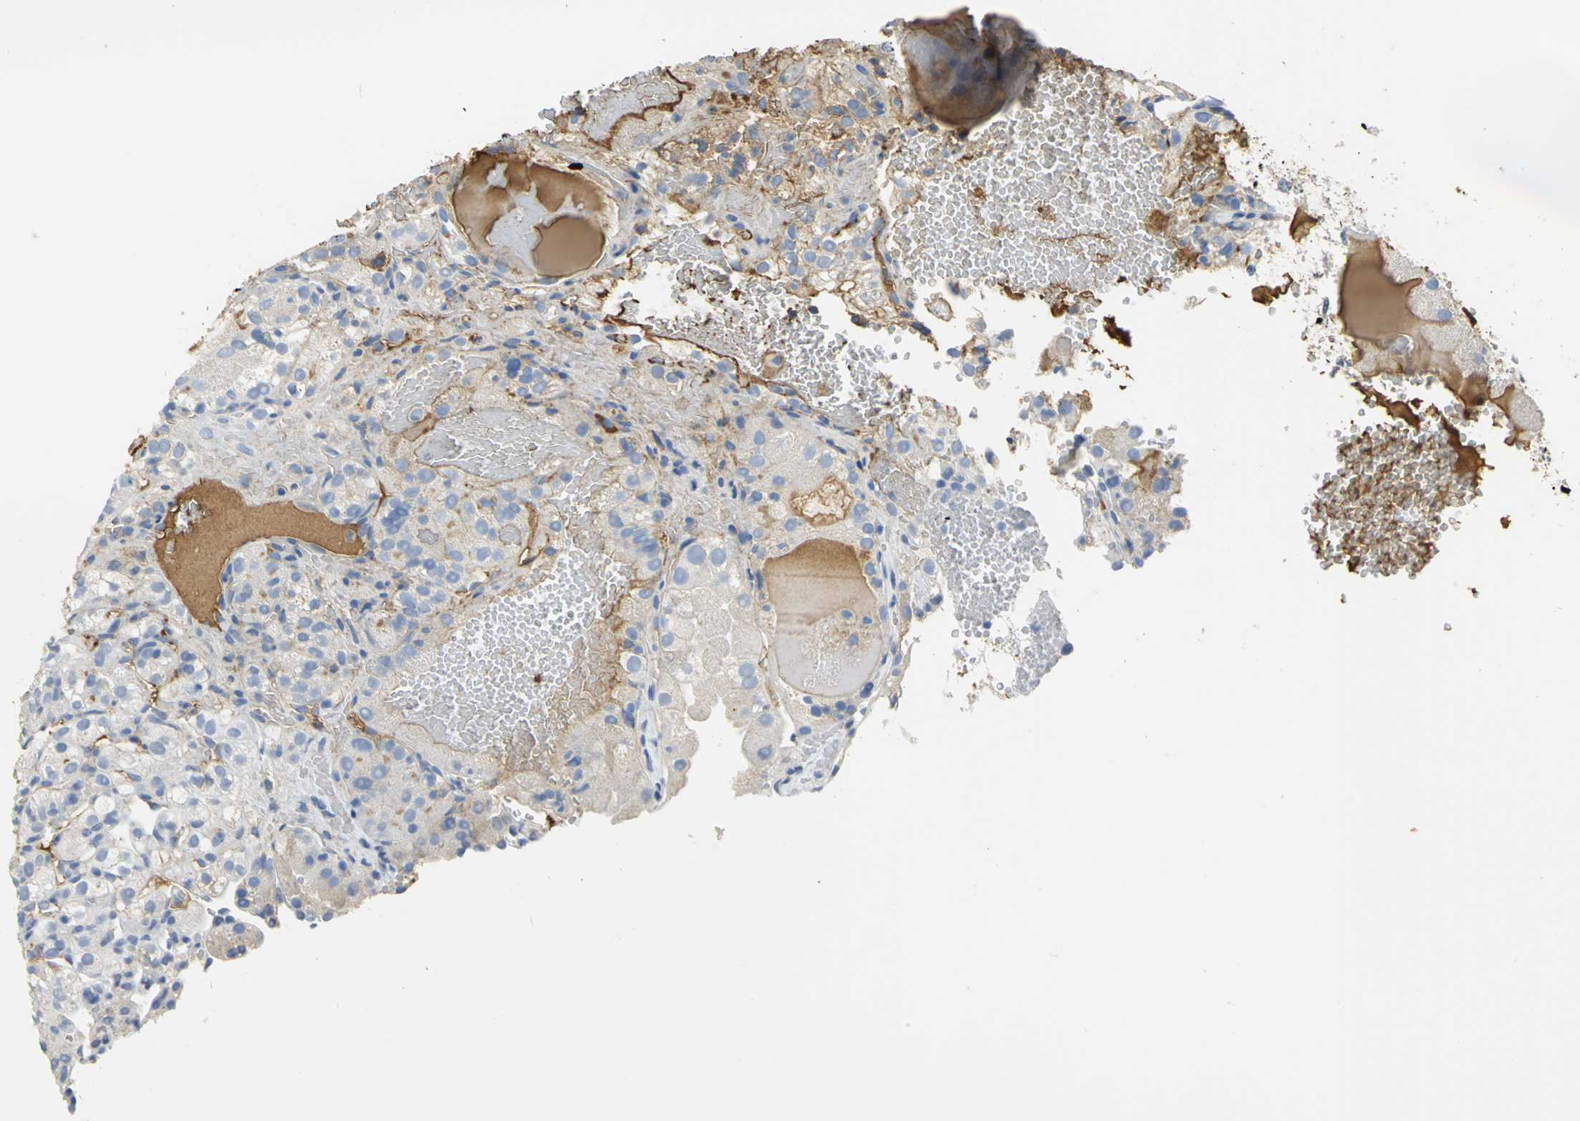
{"staining": {"intensity": "moderate", "quantity": "<25%", "location": "cytoplasmic/membranous"}, "tissue": "renal cancer", "cell_type": "Tumor cells", "image_type": "cancer", "snomed": [{"axis": "morphology", "description": "Normal tissue, NOS"}, {"axis": "morphology", "description": "Adenocarcinoma, NOS"}, {"axis": "topography", "description": "Kidney"}], "caption": "This histopathology image exhibits renal cancer (adenocarcinoma) stained with immunohistochemistry (IHC) to label a protein in brown. The cytoplasmic/membranous of tumor cells show moderate positivity for the protein. Nuclei are counter-stained blue.", "gene": "GYG2", "patient": {"sex": "male", "age": 61}}